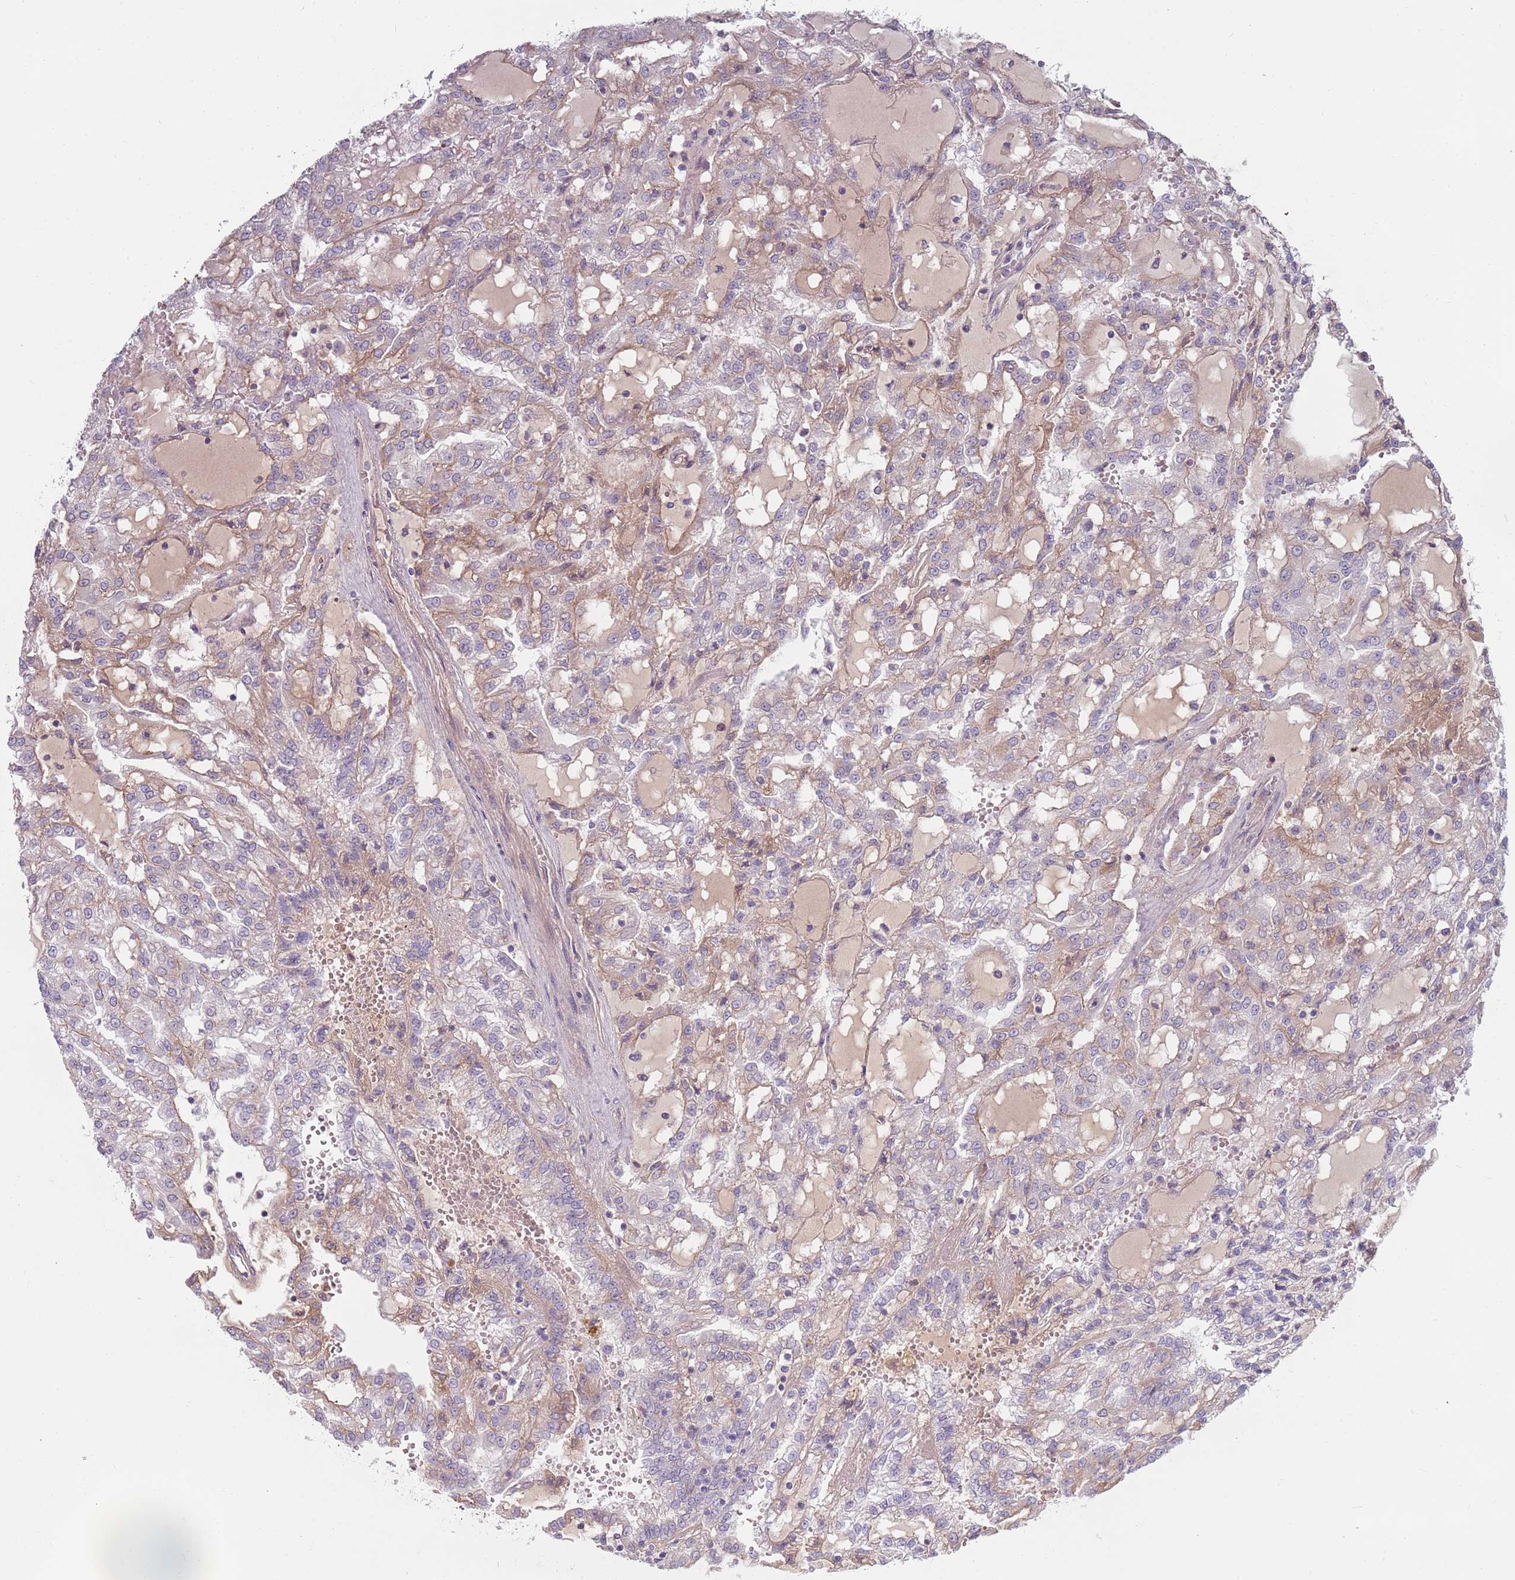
{"staining": {"intensity": "moderate", "quantity": "25%-75%", "location": "cytoplasmic/membranous"}, "tissue": "renal cancer", "cell_type": "Tumor cells", "image_type": "cancer", "snomed": [{"axis": "morphology", "description": "Adenocarcinoma, NOS"}, {"axis": "topography", "description": "Kidney"}], "caption": "Tumor cells exhibit medium levels of moderate cytoplasmic/membranous expression in about 25%-75% of cells in renal adenocarcinoma.", "gene": "TNFRSF6B", "patient": {"sex": "male", "age": 63}}